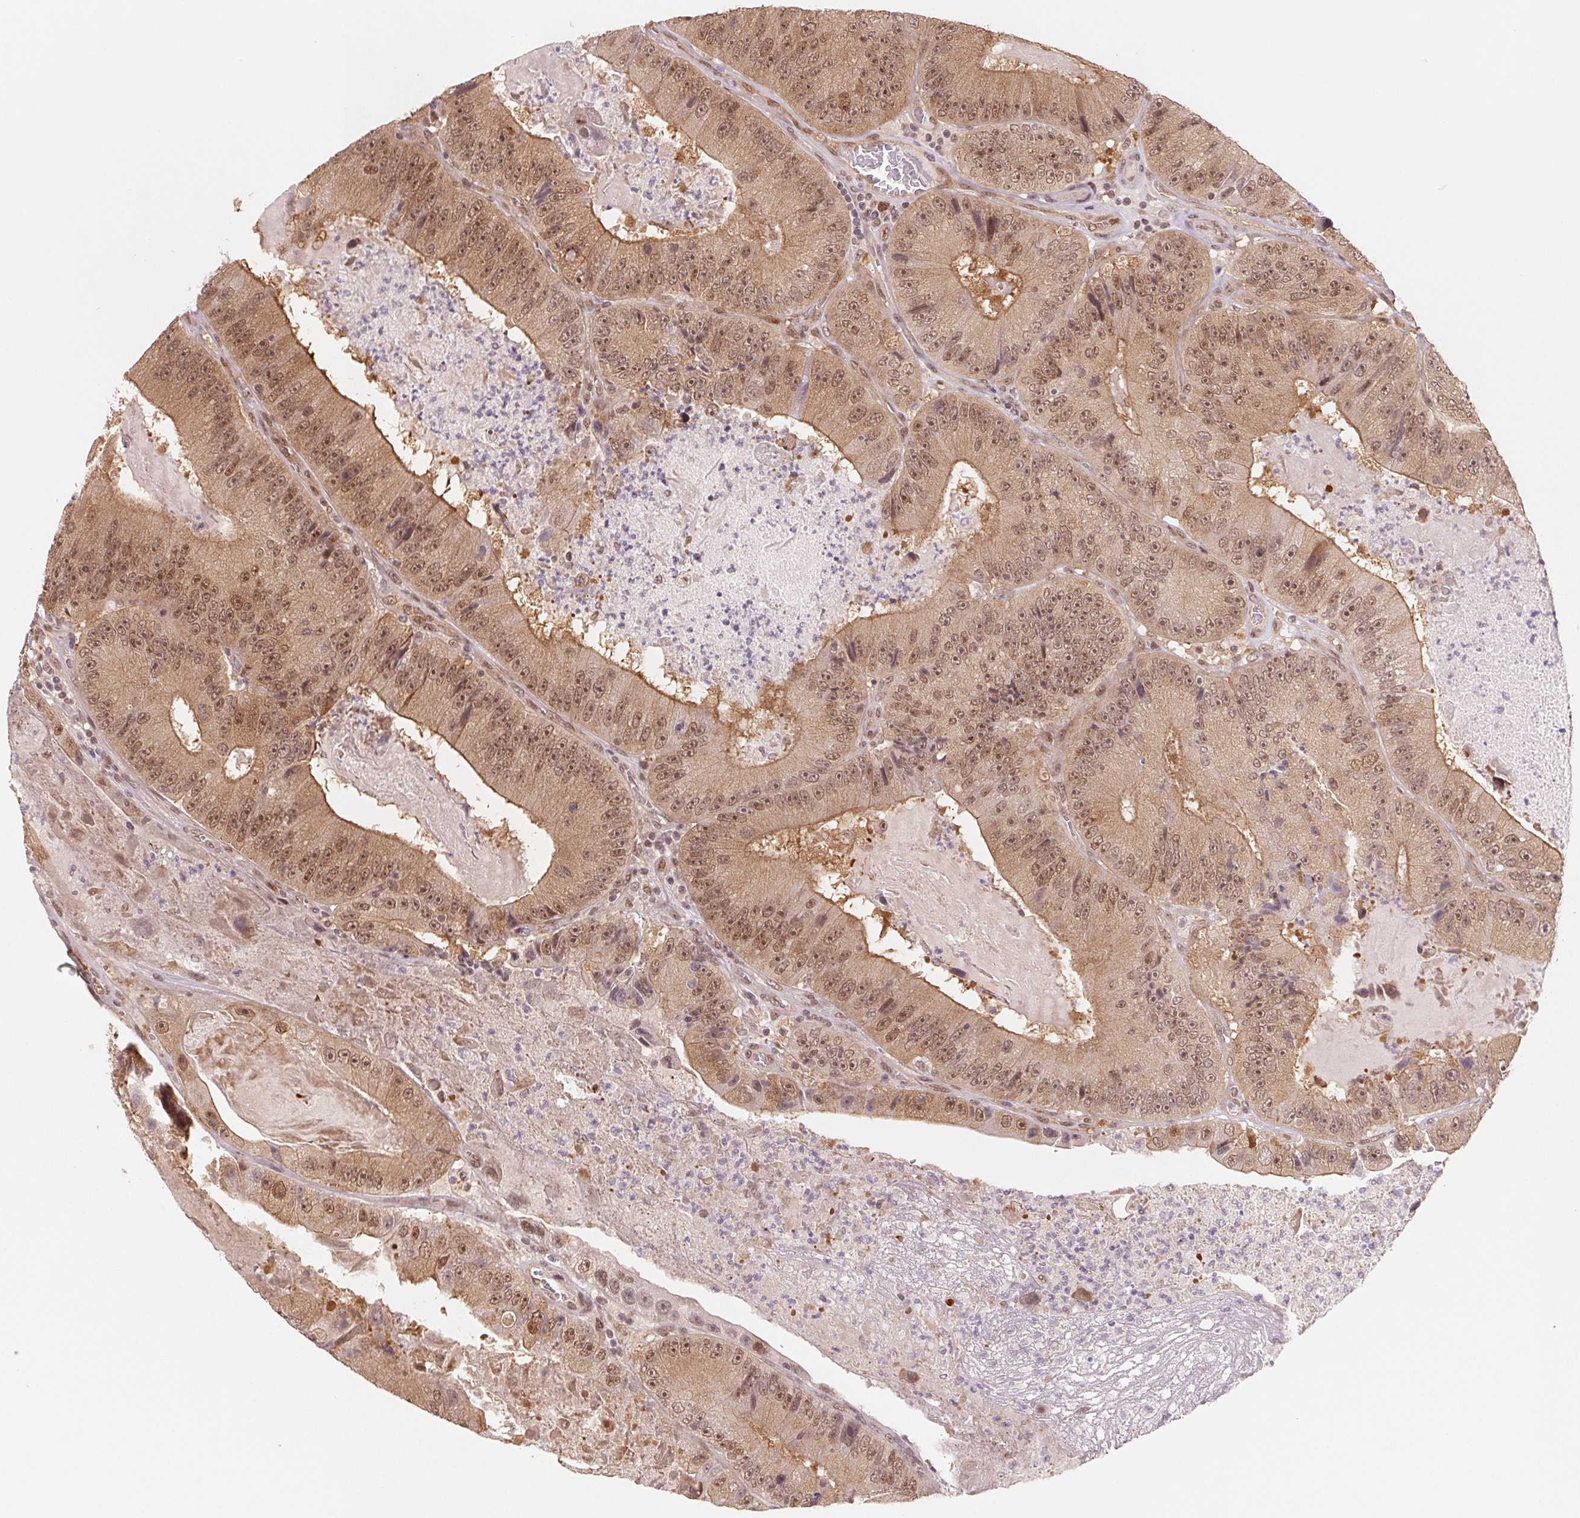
{"staining": {"intensity": "moderate", "quantity": ">75%", "location": "cytoplasmic/membranous,nuclear"}, "tissue": "colorectal cancer", "cell_type": "Tumor cells", "image_type": "cancer", "snomed": [{"axis": "morphology", "description": "Adenocarcinoma, NOS"}, {"axis": "topography", "description": "Colon"}], "caption": "An IHC micrograph of tumor tissue is shown. Protein staining in brown shows moderate cytoplasmic/membranous and nuclear positivity in colorectal cancer (adenocarcinoma) within tumor cells.", "gene": "DNAJB6", "patient": {"sex": "female", "age": 86}}